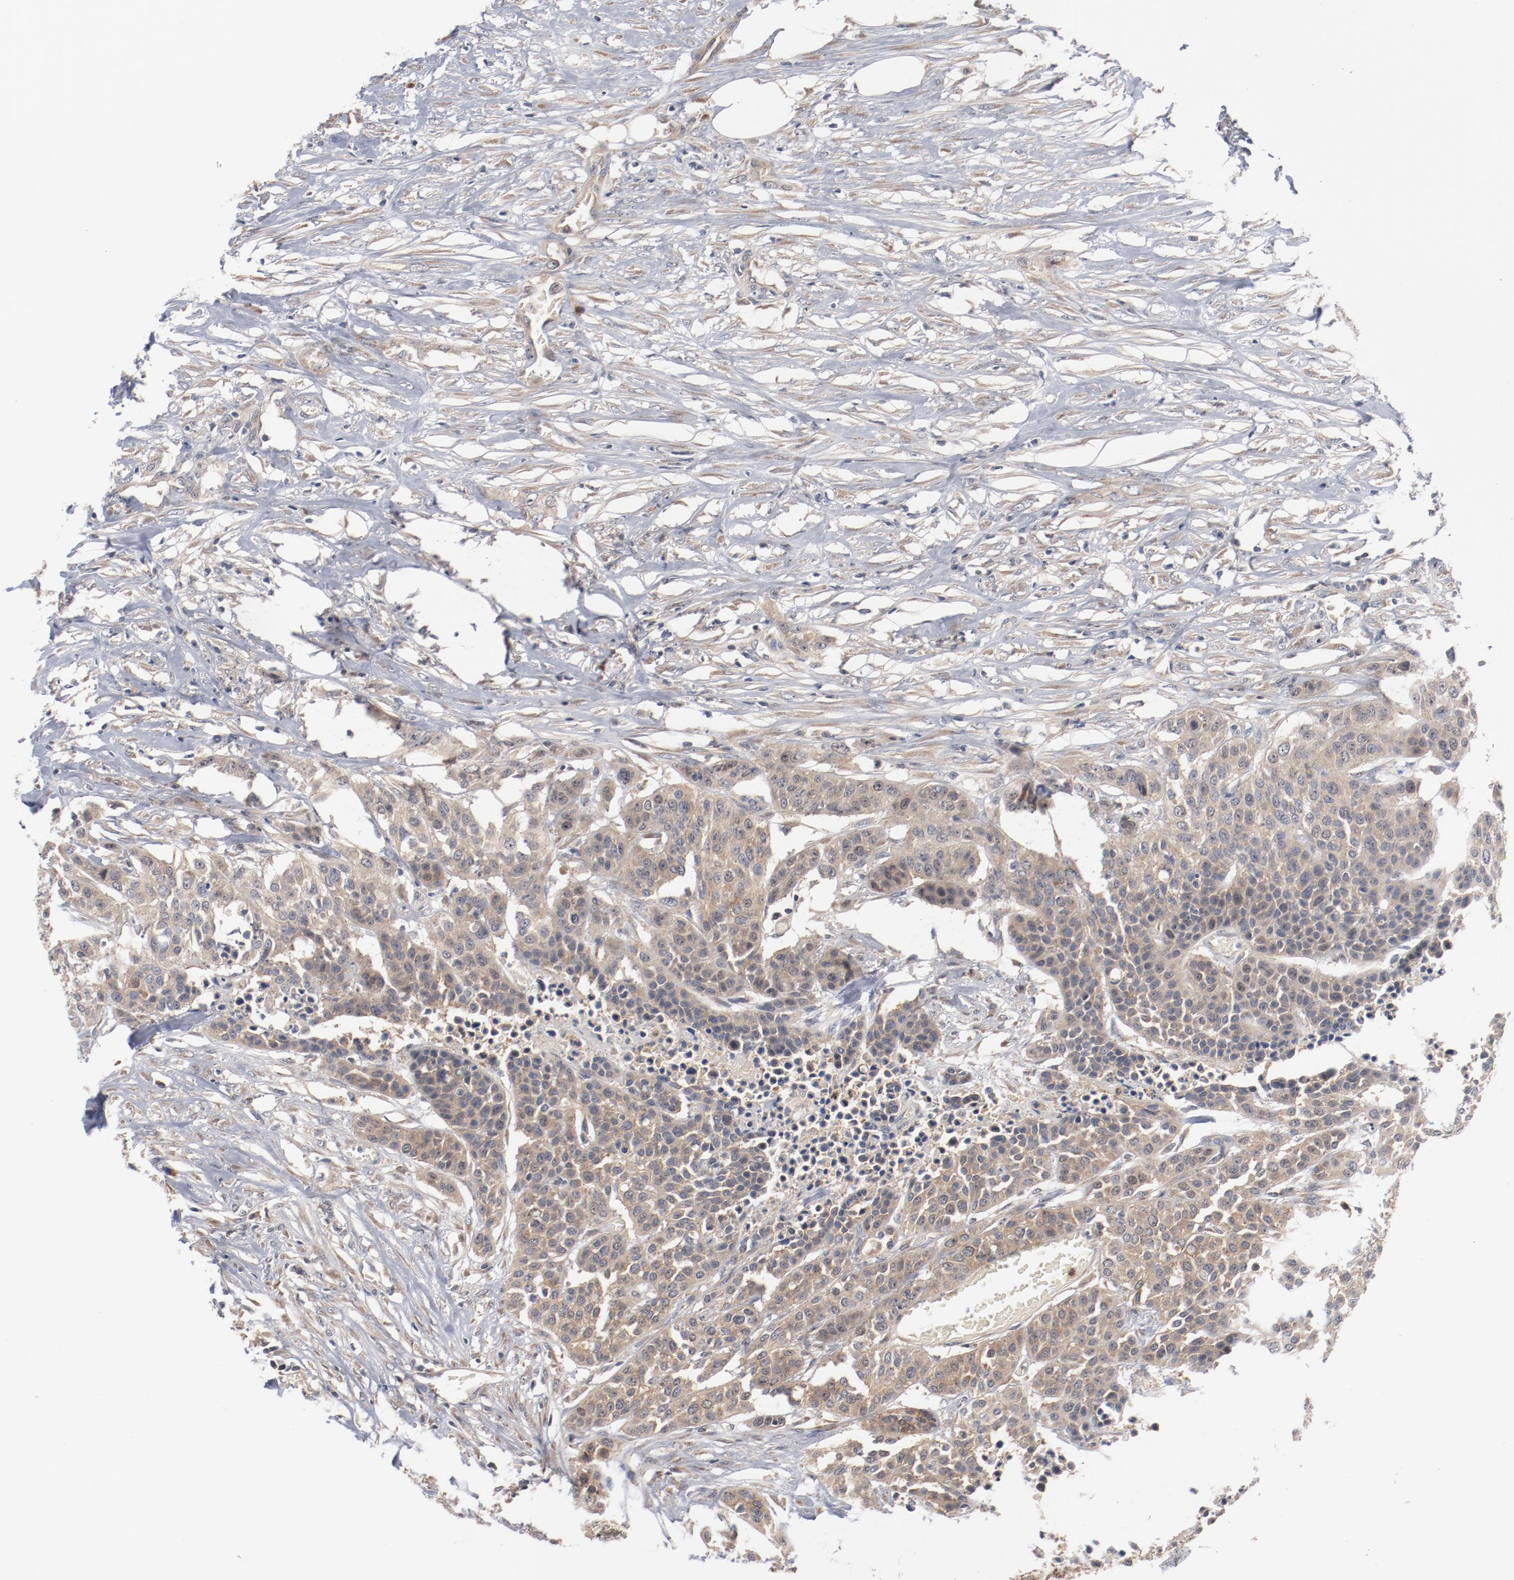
{"staining": {"intensity": "weak", "quantity": ">75%", "location": "cytoplasmic/membranous"}, "tissue": "urothelial cancer", "cell_type": "Tumor cells", "image_type": "cancer", "snomed": [{"axis": "morphology", "description": "Urothelial carcinoma, High grade"}, {"axis": "topography", "description": "Urinary bladder"}], "caption": "A low amount of weak cytoplasmic/membranous positivity is appreciated in approximately >75% of tumor cells in urothelial cancer tissue. (Brightfield microscopy of DAB IHC at high magnification).", "gene": "RNASE11", "patient": {"sex": "male", "age": 74}}